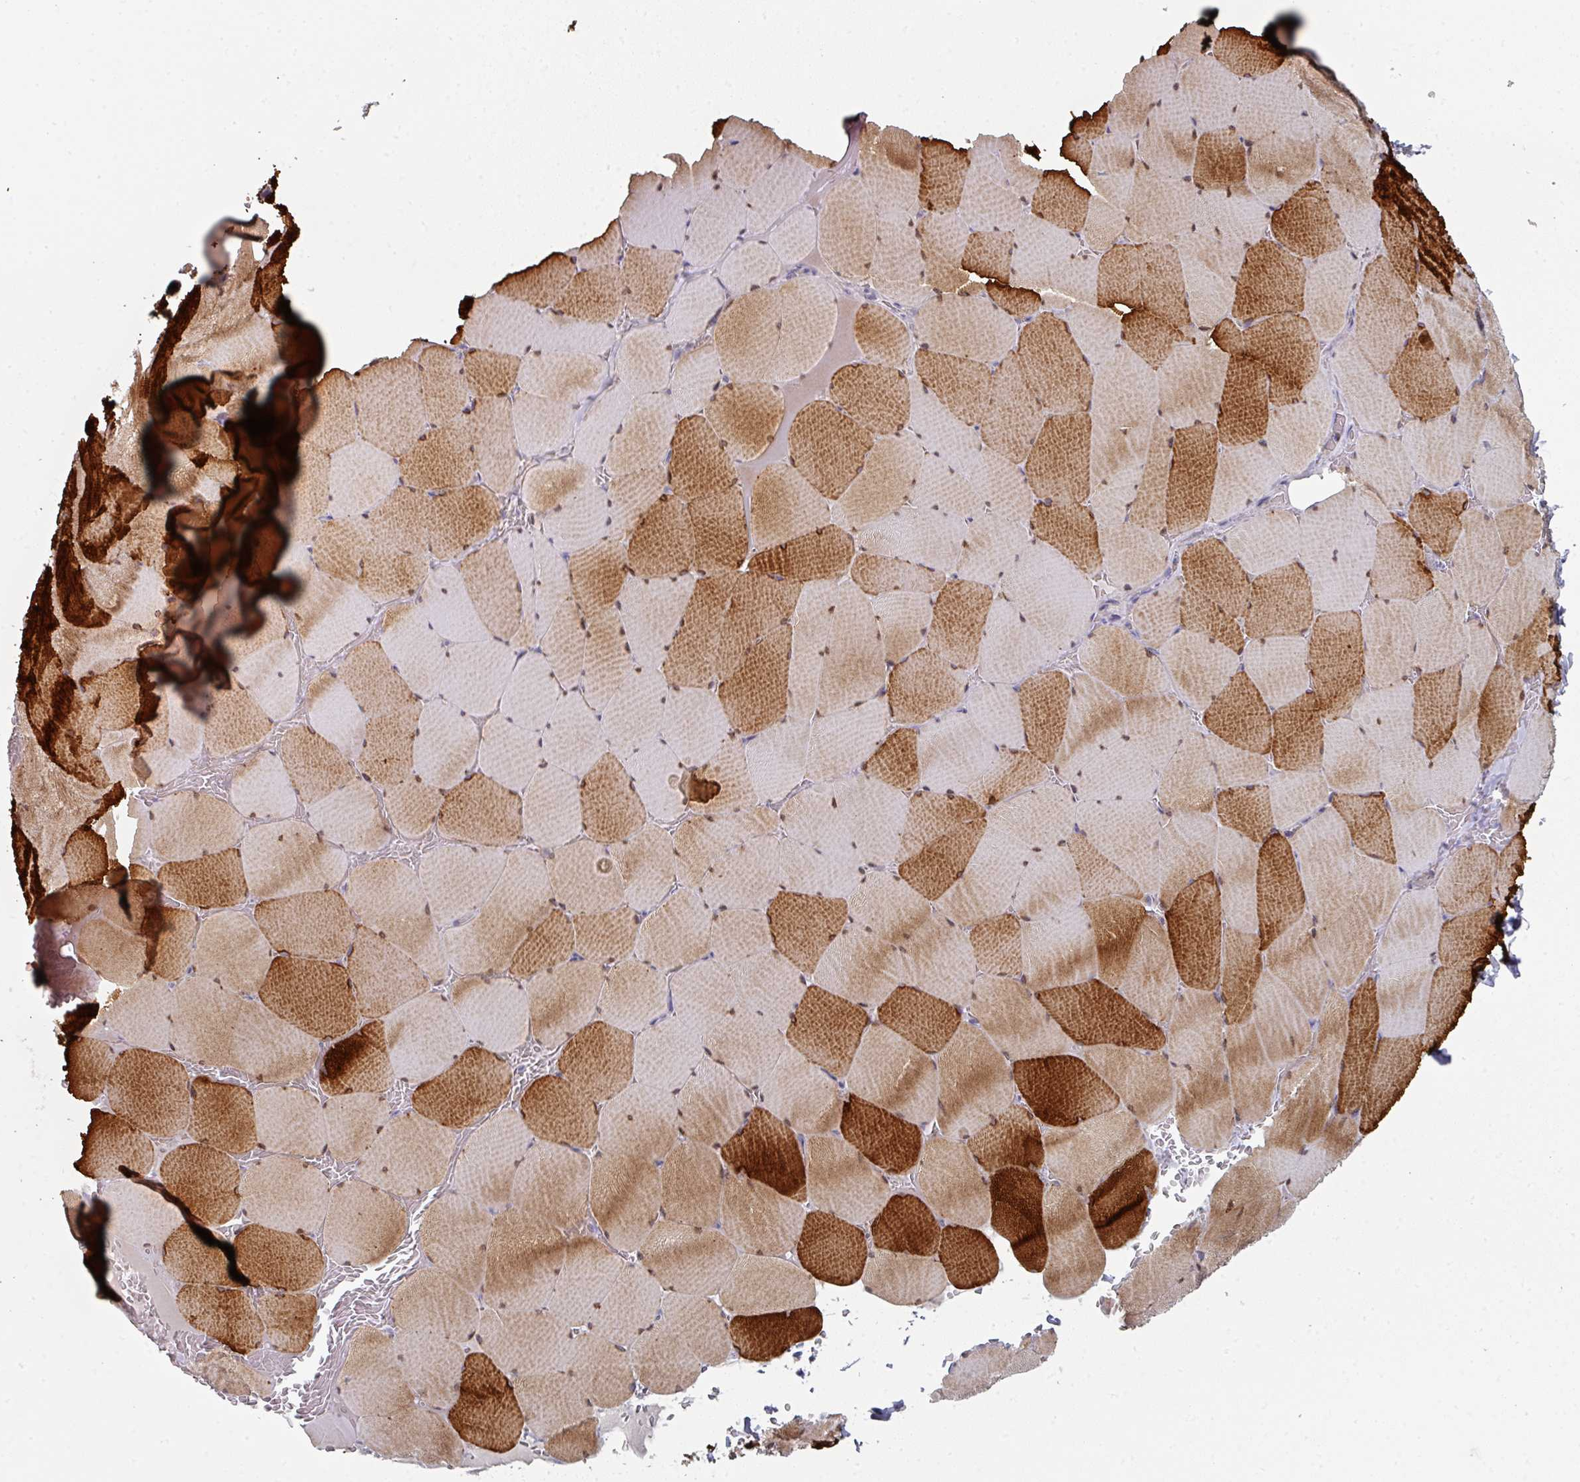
{"staining": {"intensity": "strong", "quantity": "25%-75%", "location": "cytoplasmic/membranous"}, "tissue": "skeletal muscle", "cell_type": "Myocytes", "image_type": "normal", "snomed": [{"axis": "morphology", "description": "Normal tissue, NOS"}, {"axis": "topography", "description": "Skeletal muscle"}, {"axis": "topography", "description": "Head-Neck"}], "caption": "Immunohistochemical staining of normal human skeletal muscle displays strong cytoplasmic/membranous protein expression in approximately 25%-75% of myocytes. Using DAB (brown) and hematoxylin (blue) stains, captured at high magnification using brightfield microscopy.", "gene": "NT5C1A", "patient": {"sex": "male", "age": 66}}